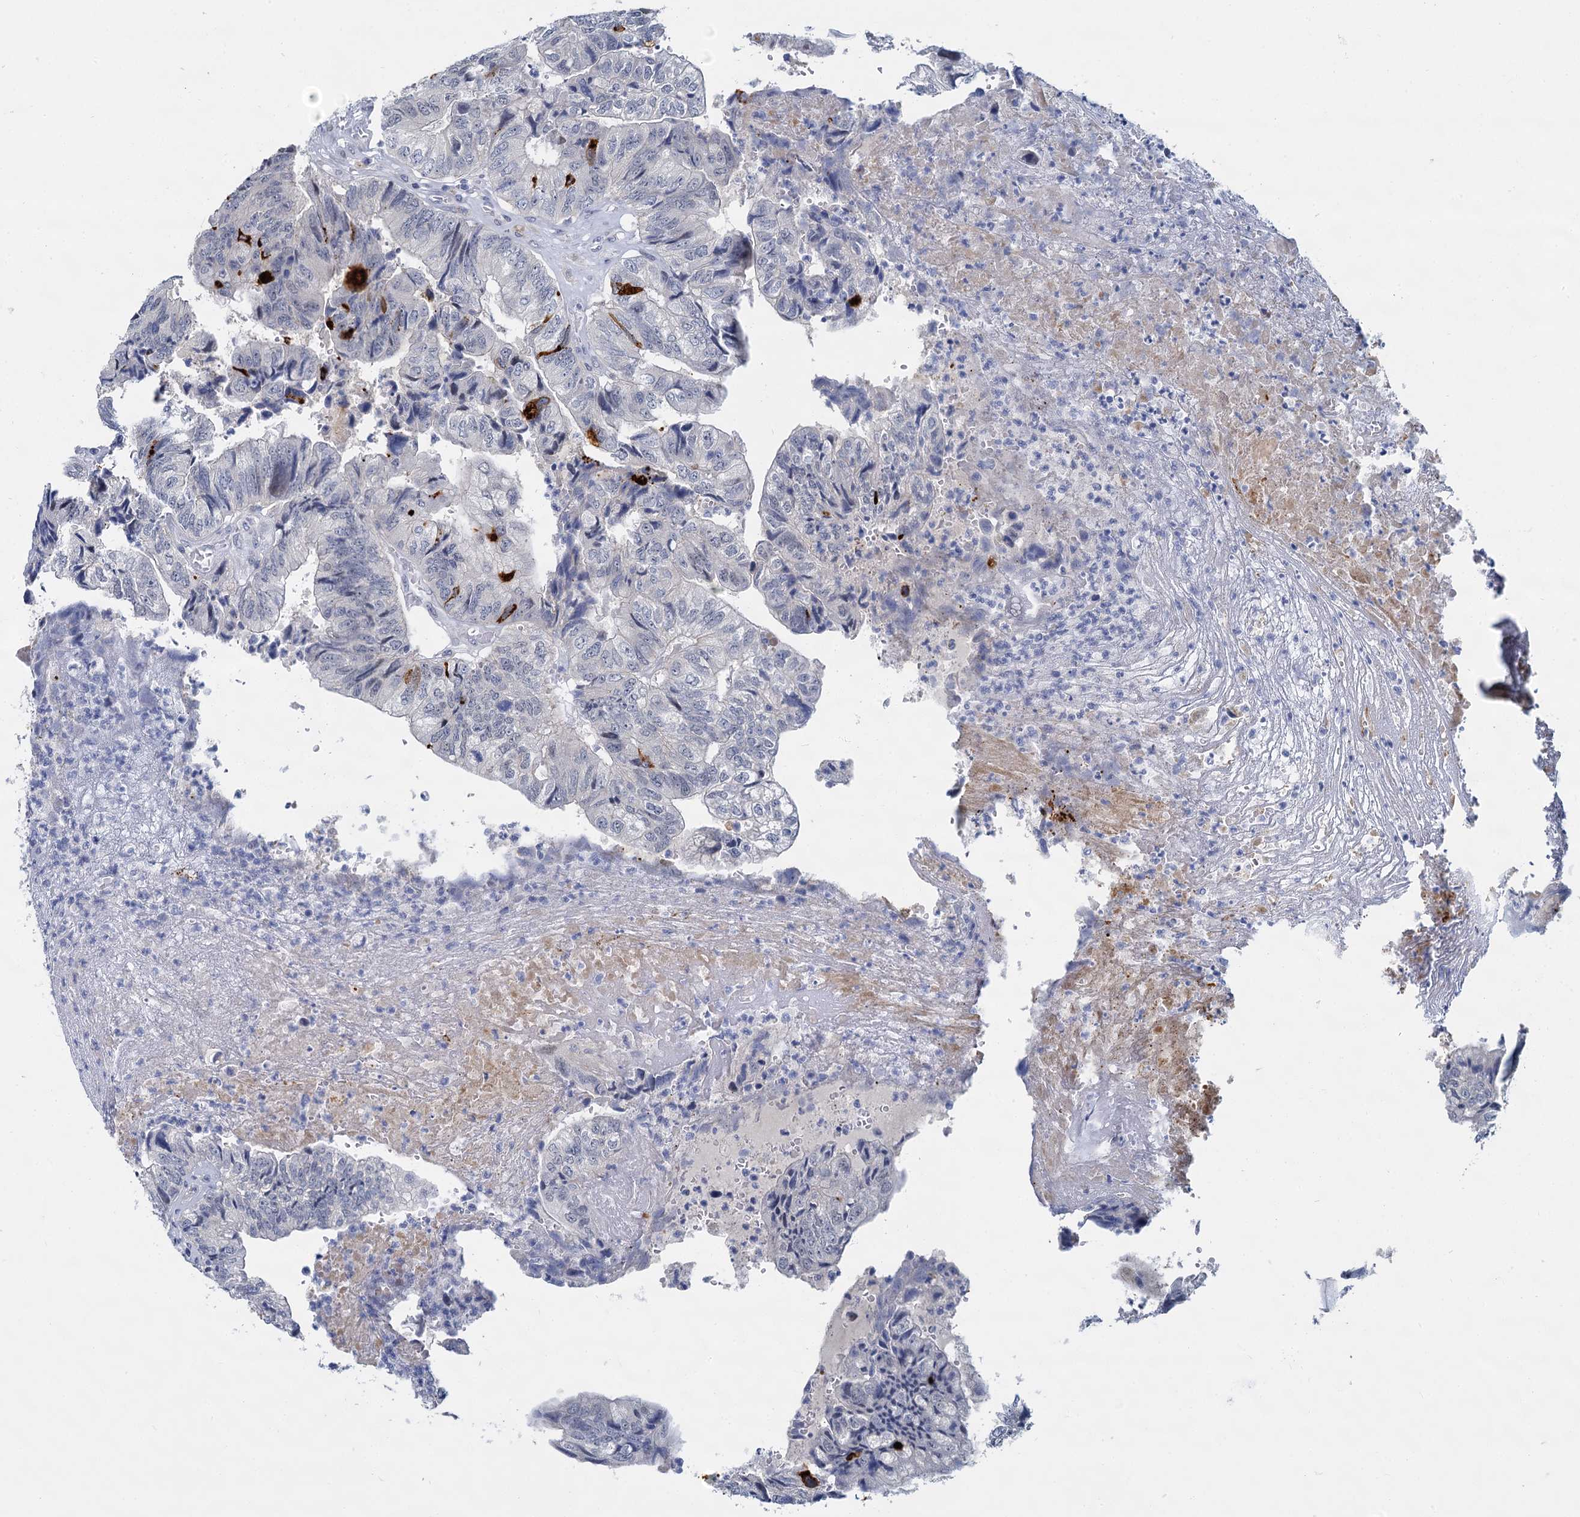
{"staining": {"intensity": "strong", "quantity": "<25%", "location": "cytoplasmic/membranous"}, "tissue": "colorectal cancer", "cell_type": "Tumor cells", "image_type": "cancer", "snomed": [{"axis": "morphology", "description": "Adenocarcinoma, NOS"}, {"axis": "topography", "description": "Colon"}], "caption": "Protein analysis of colorectal cancer tissue displays strong cytoplasmic/membranous positivity in about <25% of tumor cells. Nuclei are stained in blue.", "gene": "ACRBP", "patient": {"sex": "female", "age": 67}}